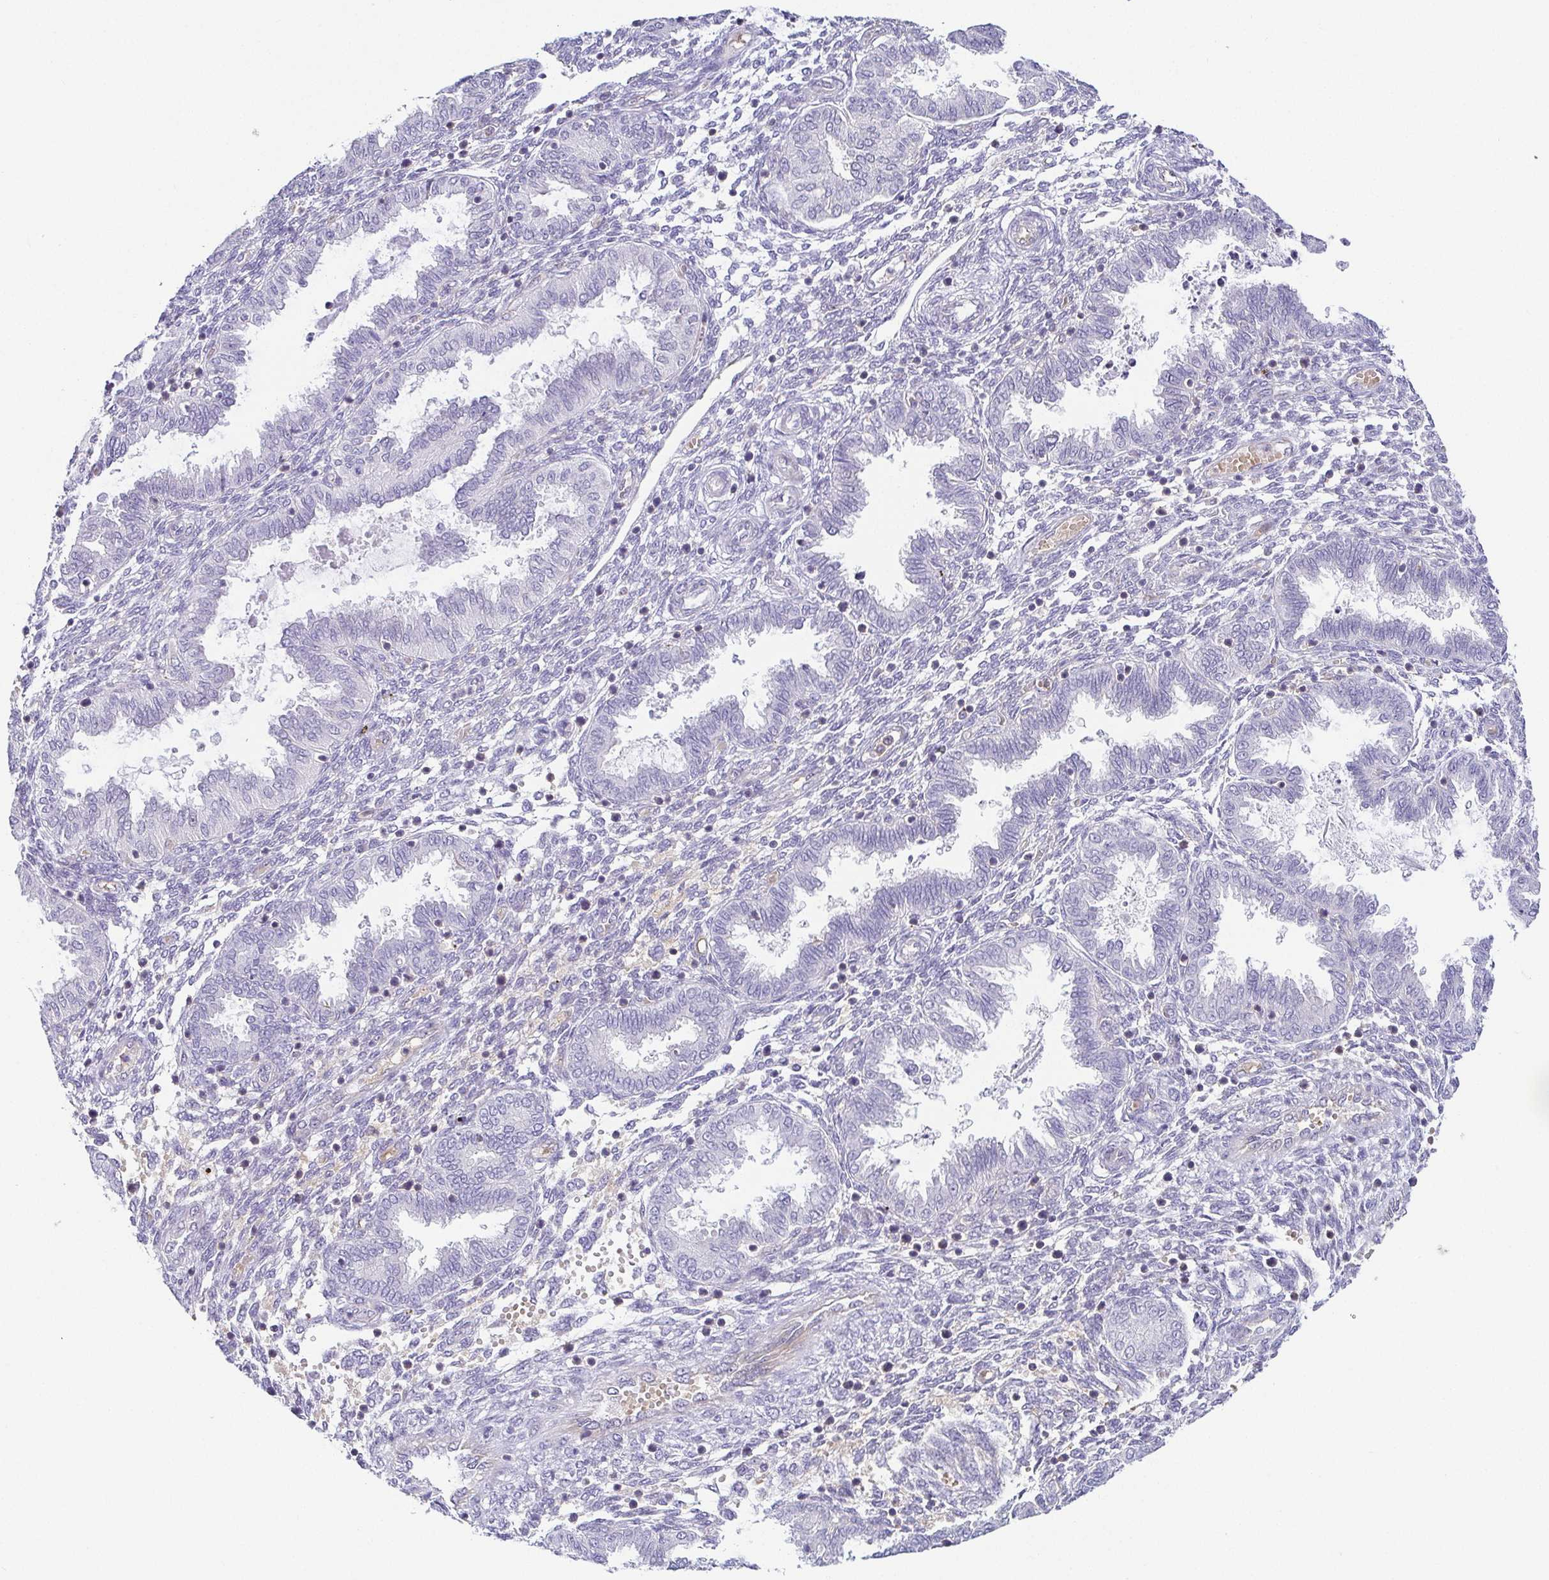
{"staining": {"intensity": "negative", "quantity": "none", "location": "none"}, "tissue": "endometrium", "cell_type": "Cells in endometrial stroma", "image_type": "normal", "snomed": [{"axis": "morphology", "description": "Normal tissue, NOS"}, {"axis": "topography", "description": "Endometrium"}], "caption": "DAB immunohistochemical staining of benign endometrium demonstrates no significant expression in cells in endometrial stroma.", "gene": "FAM162B", "patient": {"sex": "female", "age": 33}}